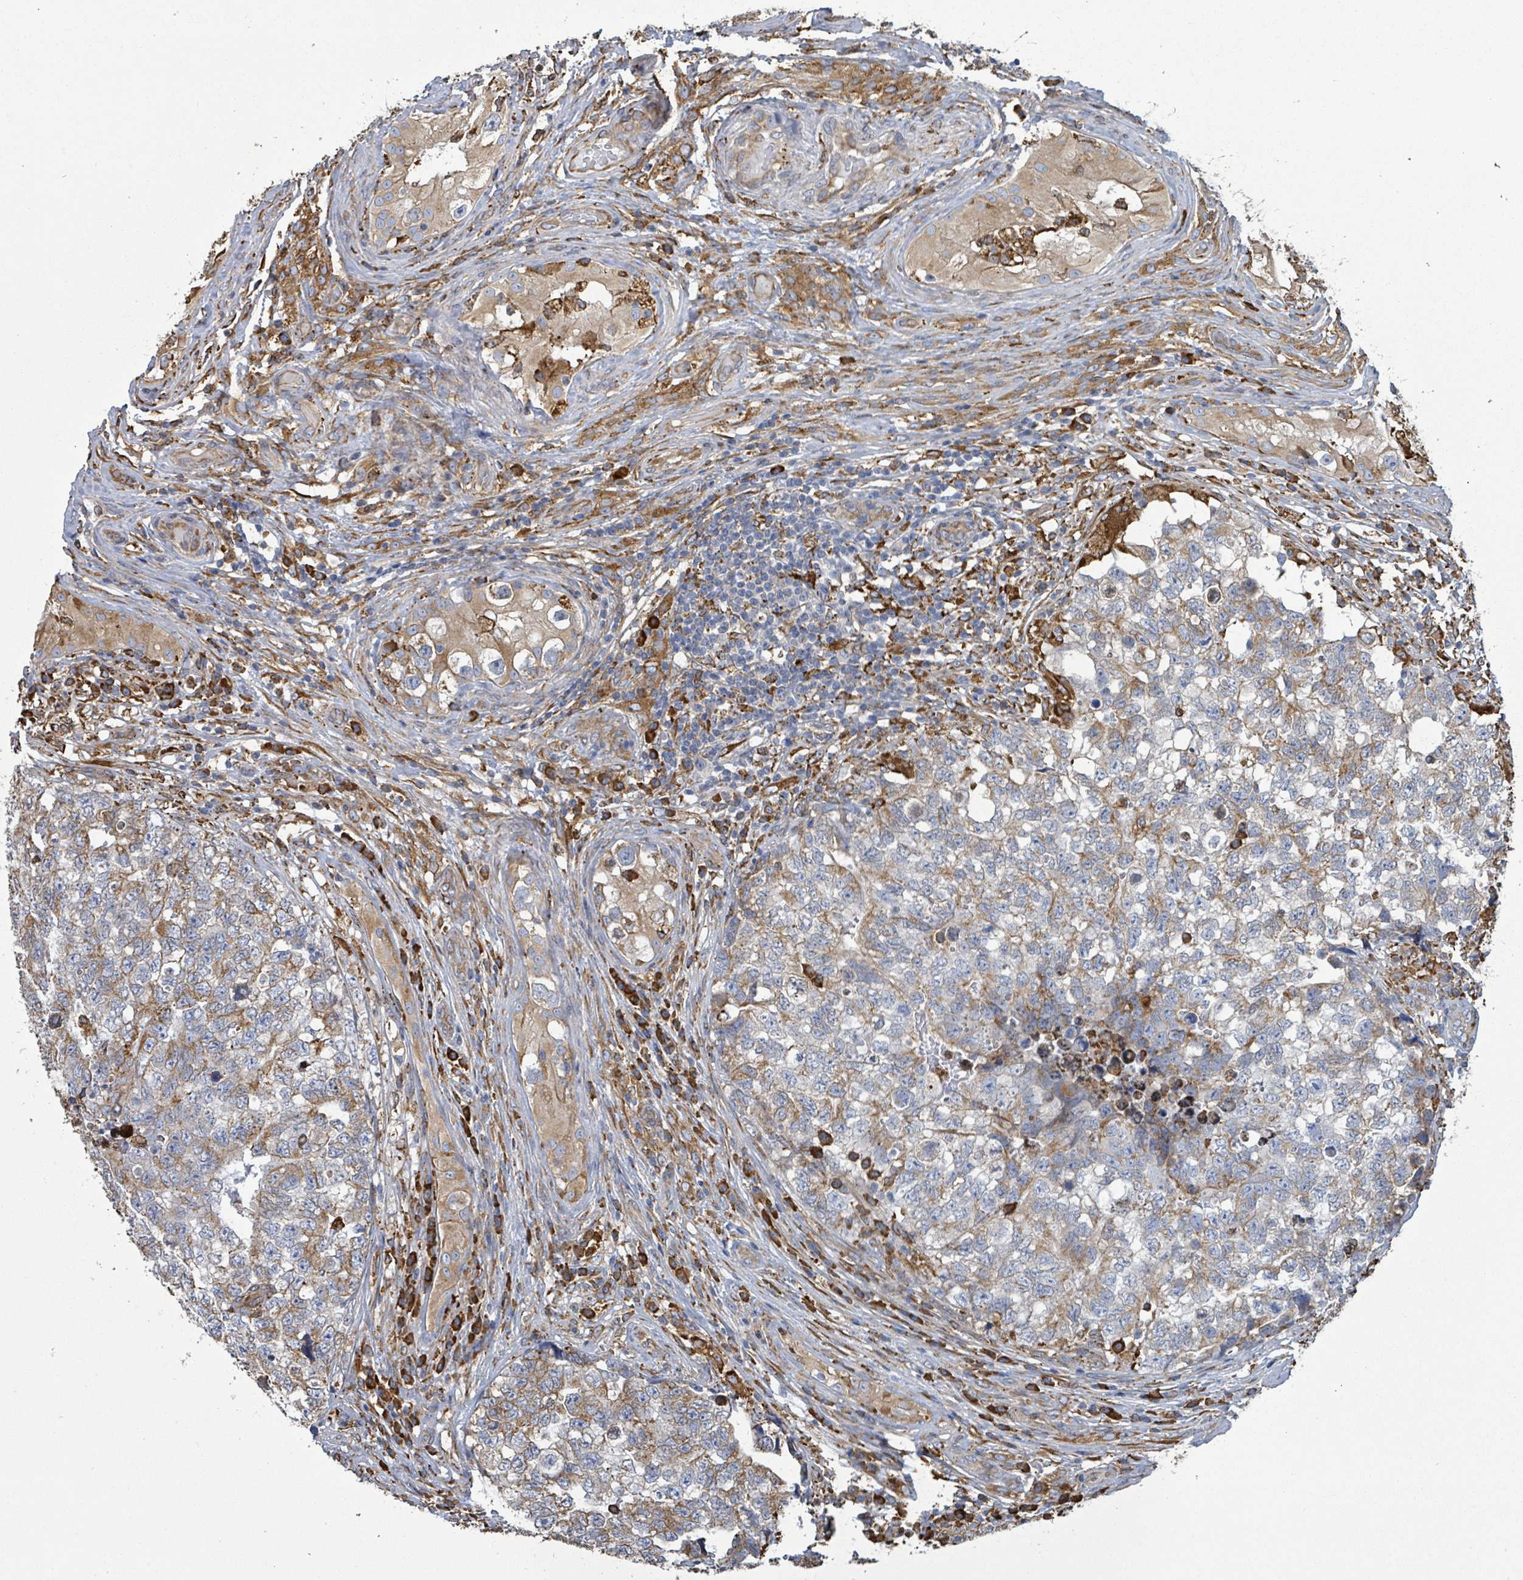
{"staining": {"intensity": "moderate", "quantity": "25%-75%", "location": "cytoplasmic/membranous"}, "tissue": "testis cancer", "cell_type": "Tumor cells", "image_type": "cancer", "snomed": [{"axis": "morphology", "description": "Carcinoma, Embryonal, NOS"}, {"axis": "topography", "description": "Testis"}], "caption": "A brown stain highlights moderate cytoplasmic/membranous expression of a protein in human embryonal carcinoma (testis) tumor cells.", "gene": "RFPL4A", "patient": {"sex": "male", "age": 31}}